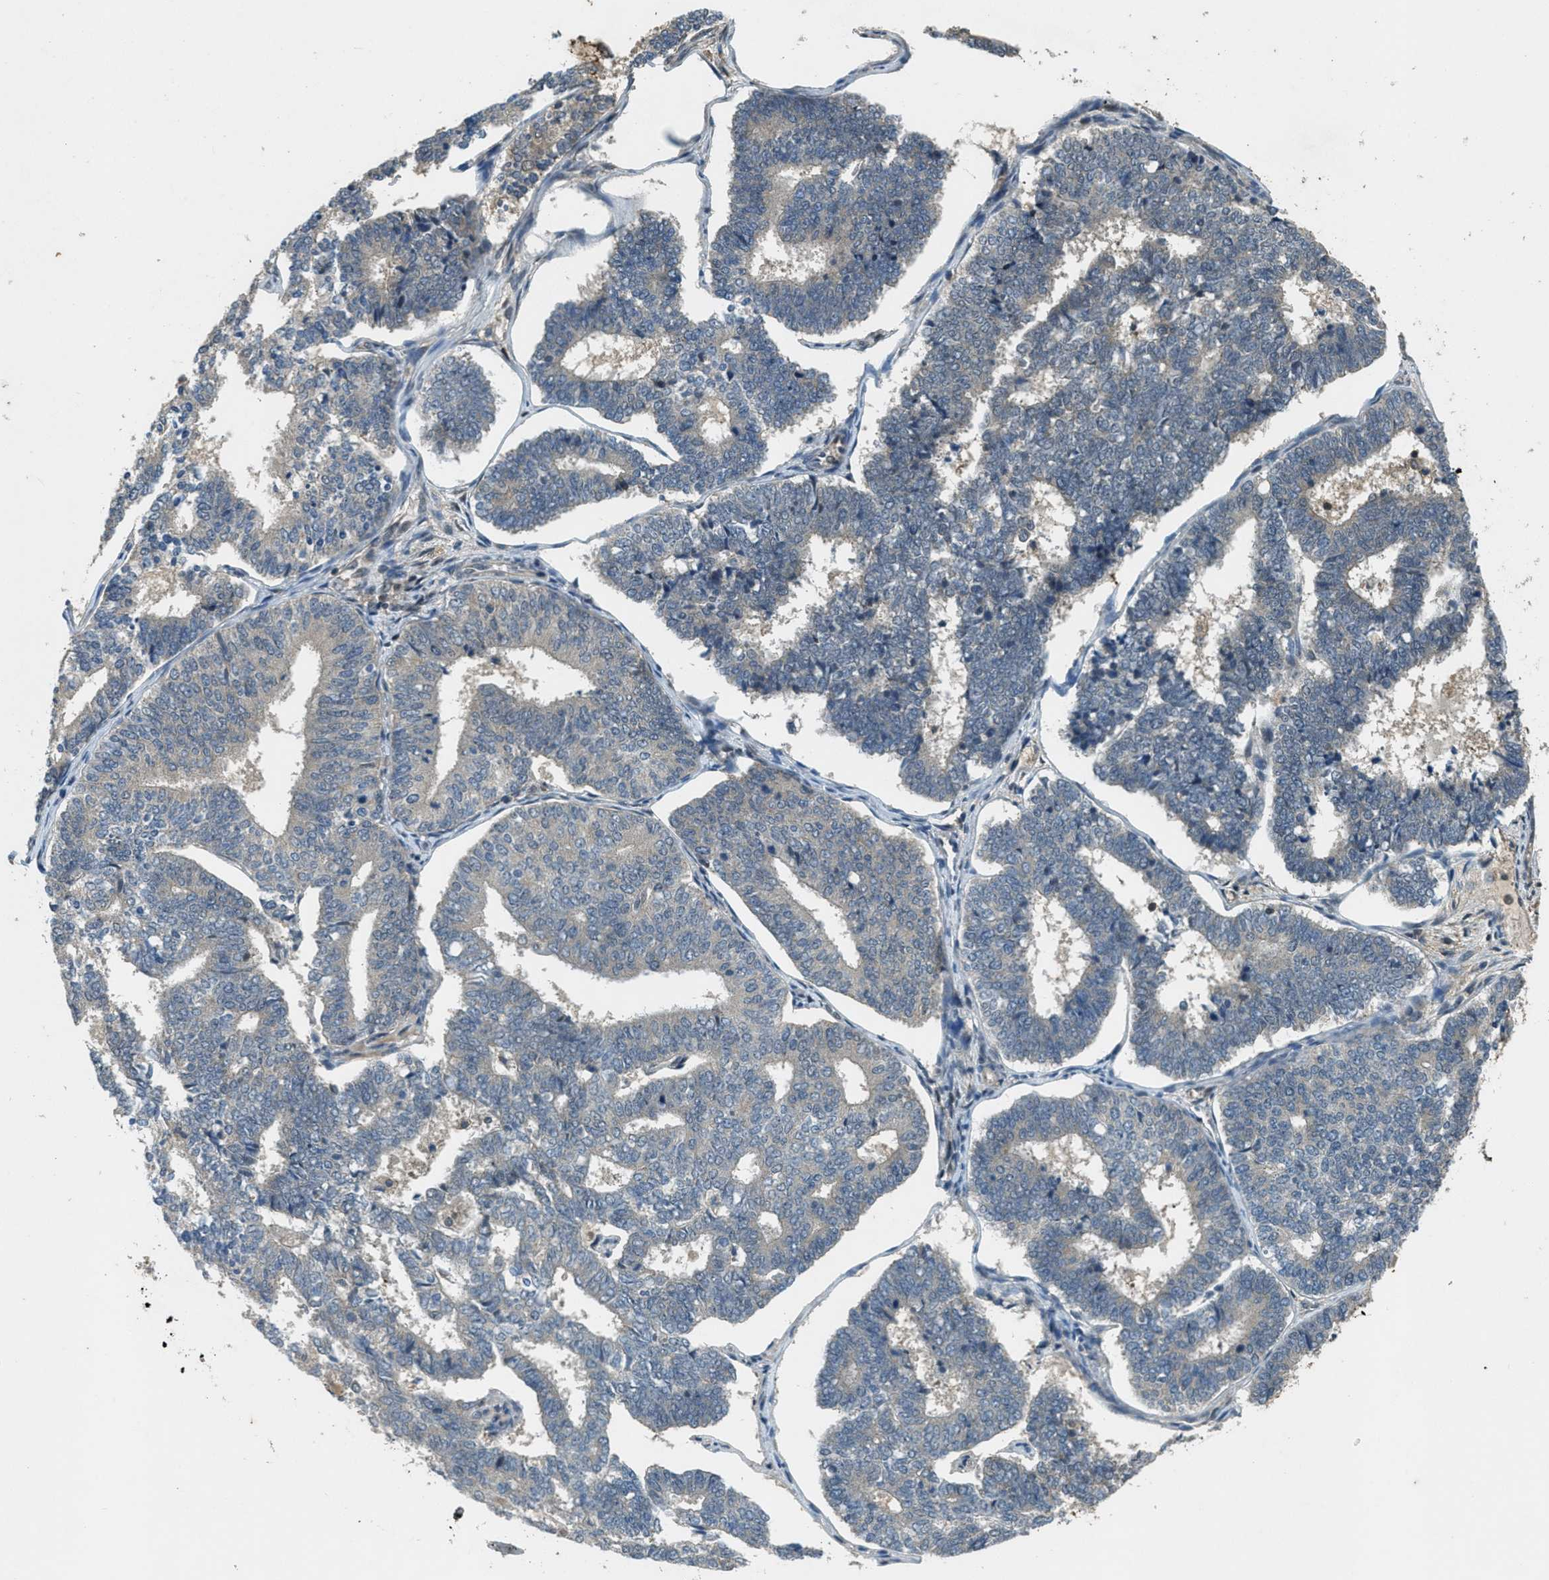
{"staining": {"intensity": "weak", "quantity": "<25%", "location": "cytoplasmic/membranous"}, "tissue": "endometrial cancer", "cell_type": "Tumor cells", "image_type": "cancer", "snomed": [{"axis": "morphology", "description": "Adenocarcinoma, NOS"}, {"axis": "topography", "description": "Endometrium"}], "caption": "Adenocarcinoma (endometrial) was stained to show a protein in brown. There is no significant positivity in tumor cells.", "gene": "DUSP6", "patient": {"sex": "female", "age": 70}}